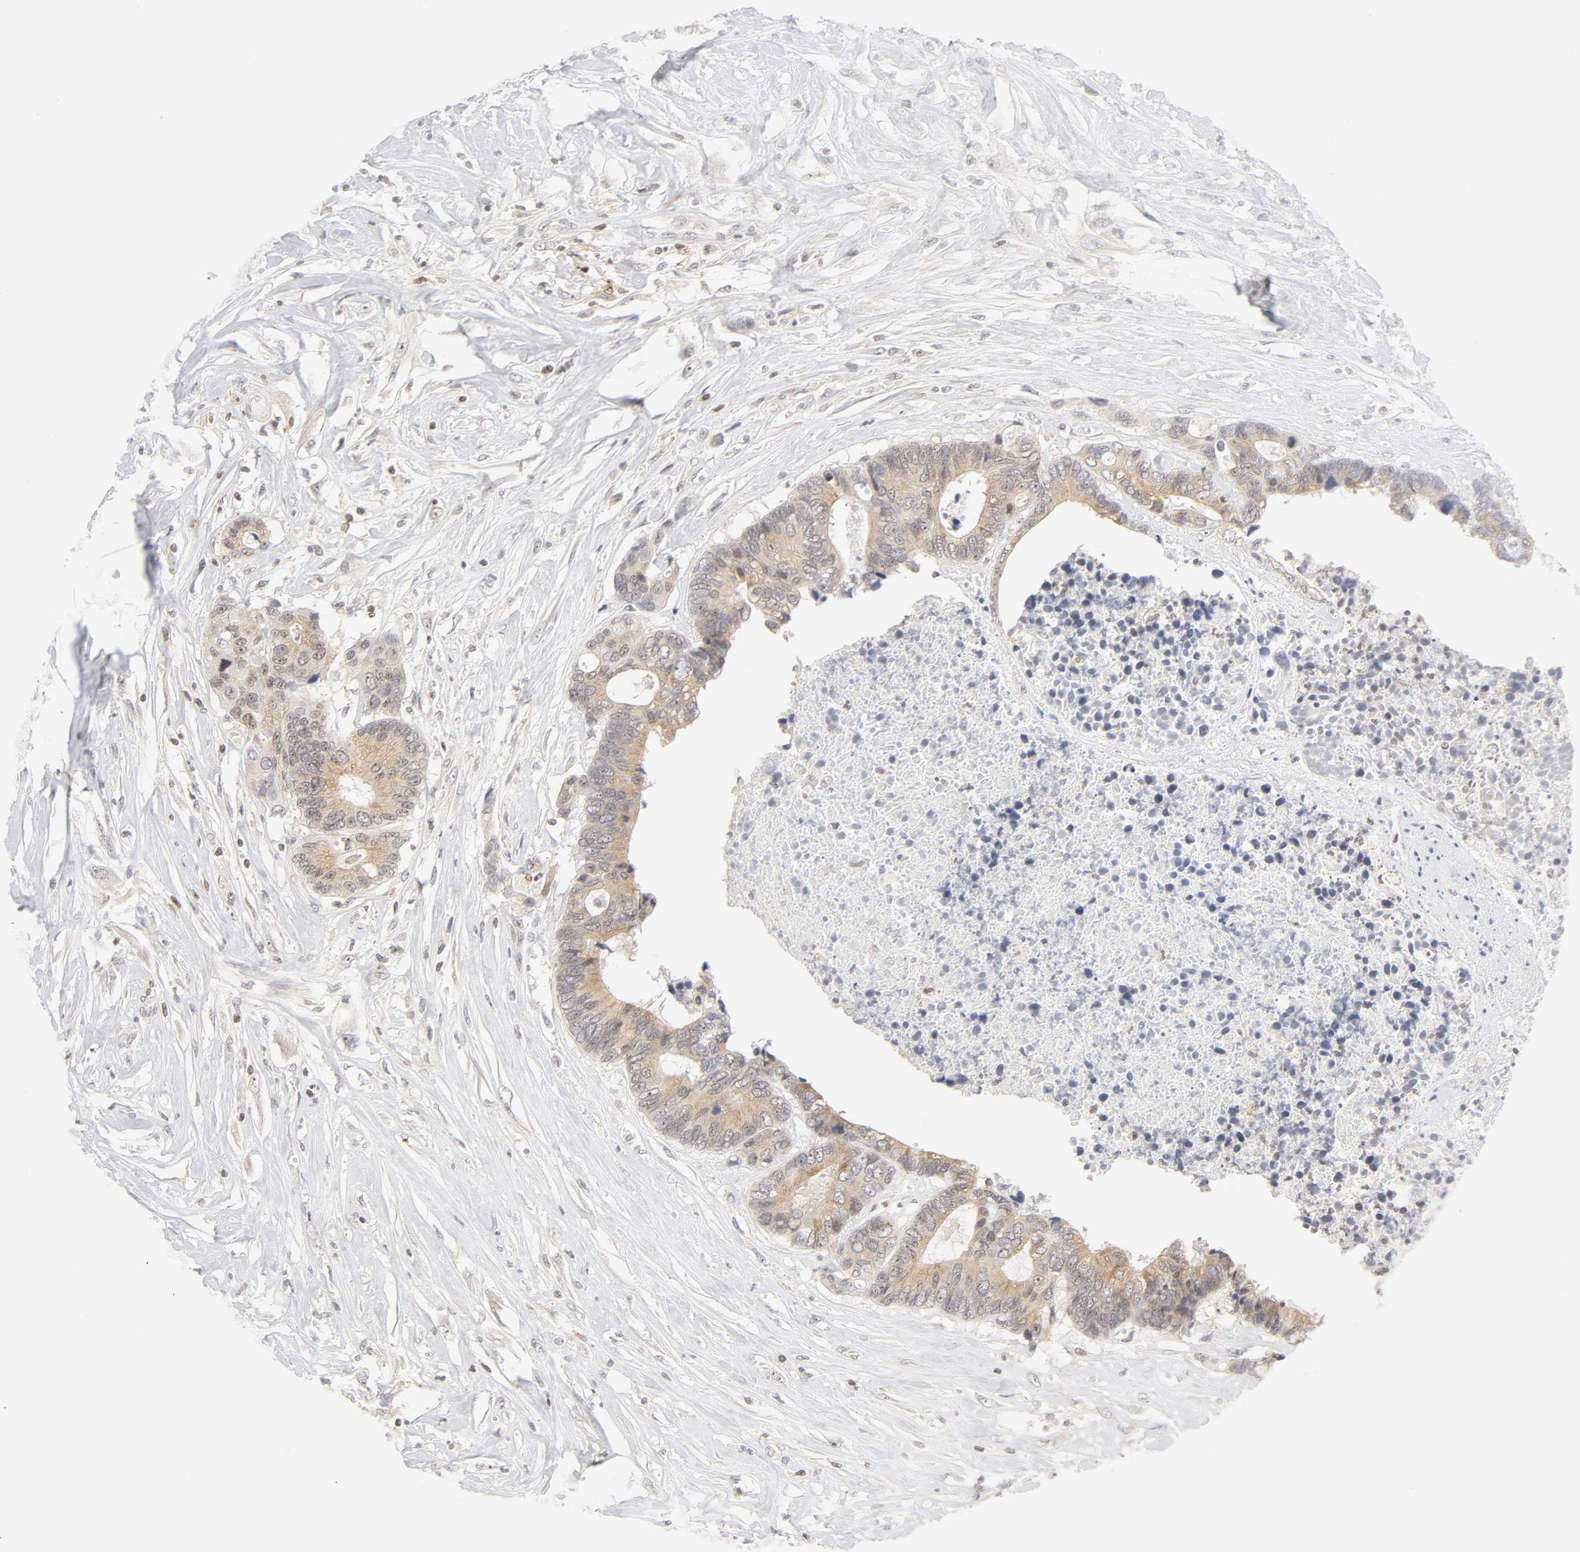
{"staining": {"intensity": "weak", "quantity": ">75%", "location": "cytoplasmic/membranous"}, "tissue": "colorectal cancer", "cell_type": "Tumor cells", "image_type": "cancer", "snomed": [{"axis": "morphology", "description": "Adenocarcinoma, NOS"}, {"axis": "topography", "description": "Rectum"}], "caption": "The photomicrograph exhibits a brown stain indicating the presence of a protein in the cytoplasmic/membranous of tumor cells in colorectal cancer.", "gene": "KIF2A", "patient": {"sex": "male", "age": 55}}